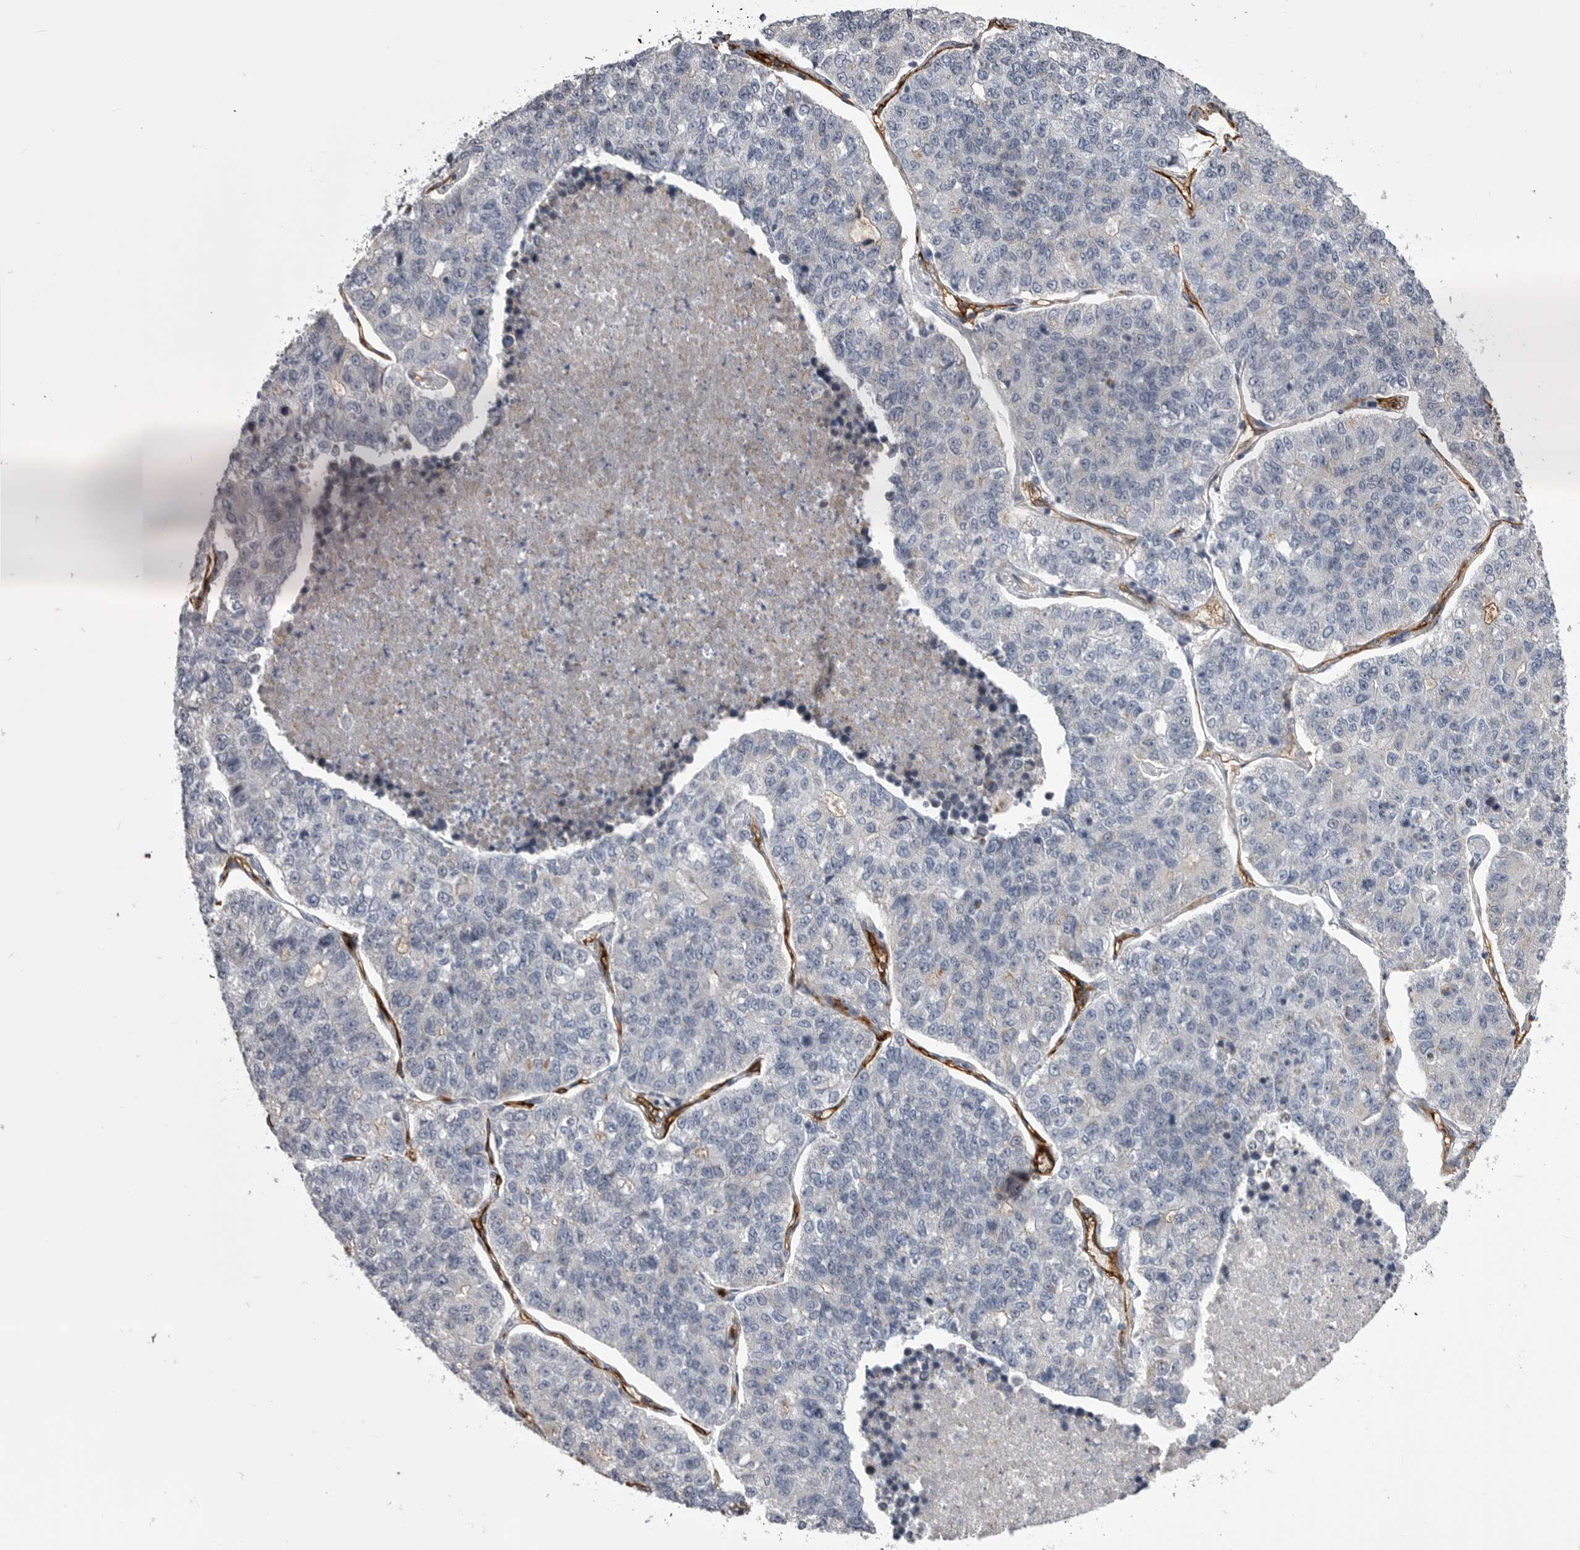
{"staining": {"intensity": "negative", "quantity": "none", "location": "none"}, "tissue": "lung cancer", "cell_type": "Tumor cells", "image_type": "cancer", "snomed": [{"axis": "morphology", "description": "Adenocarcinoma, NOS"}, {"axis": "topography", "description": "Lung"}], "caption": "There is no significant staining in tumor cells of lung adenocarcinoma.", "gene": "OPLAH", "patient": {"sex": "male", "age": 49}}